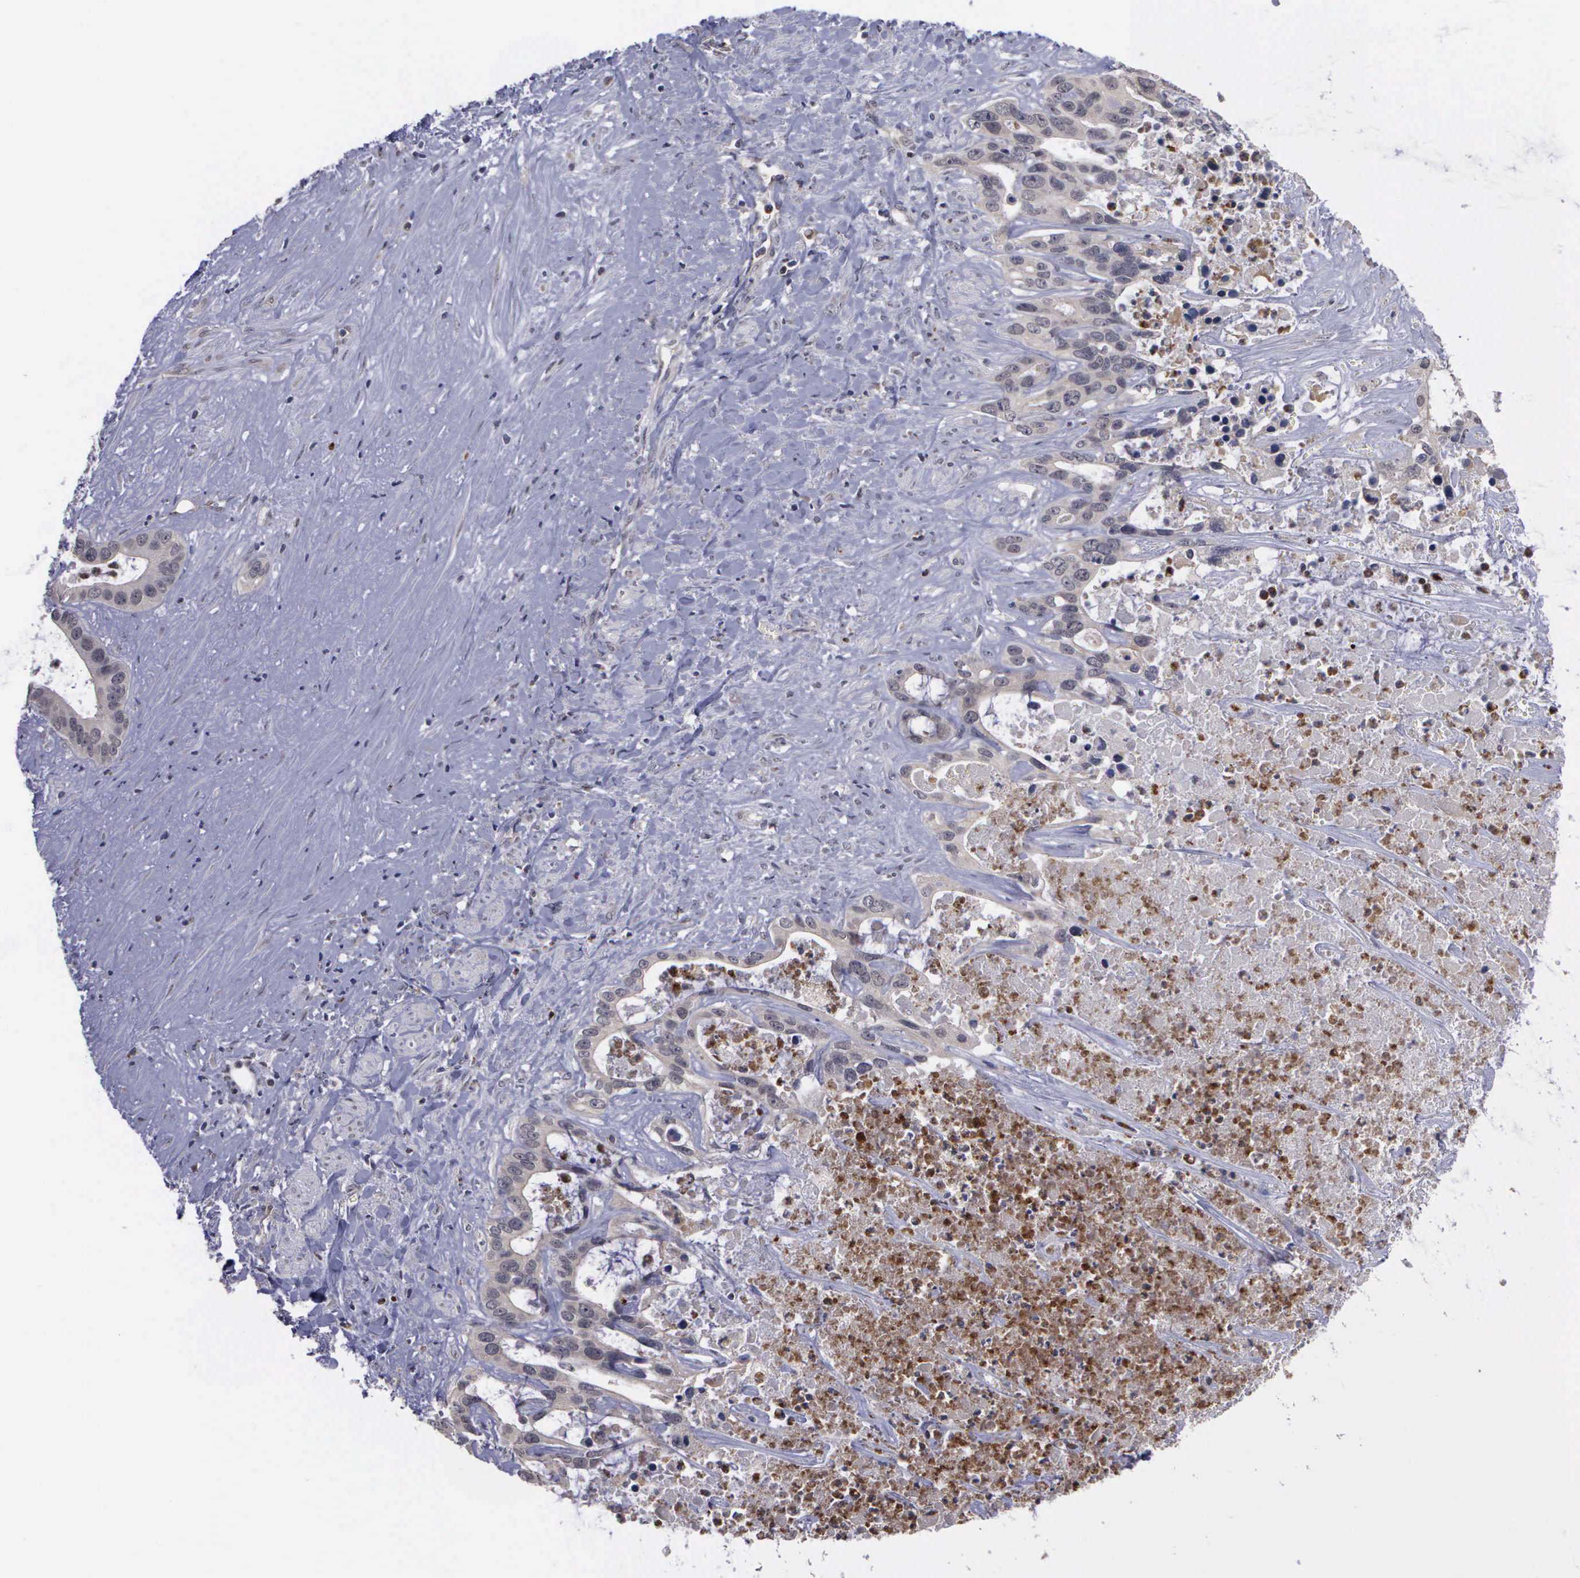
{"staining": {"intensity": "weak", "quantity": "25%-75%", "location": "cytoplasmic/membranous"}, "tissue": "liver cancer", "cell_type": "Tumor cells", "image_type": "cancer", "snomed": [{"axis": "morphology", "description": "Cholangiocarcinoma"}, {"axis": "topography", "description": "Liver"}], "caption": "Liver cancer (cholangiocarcinoma) stained for a protein displays weak cytoplasmic/membranous positivity in tumor cells.", "gene": "MAP3K9", "patient": {"sex": "female", "age": 65}}